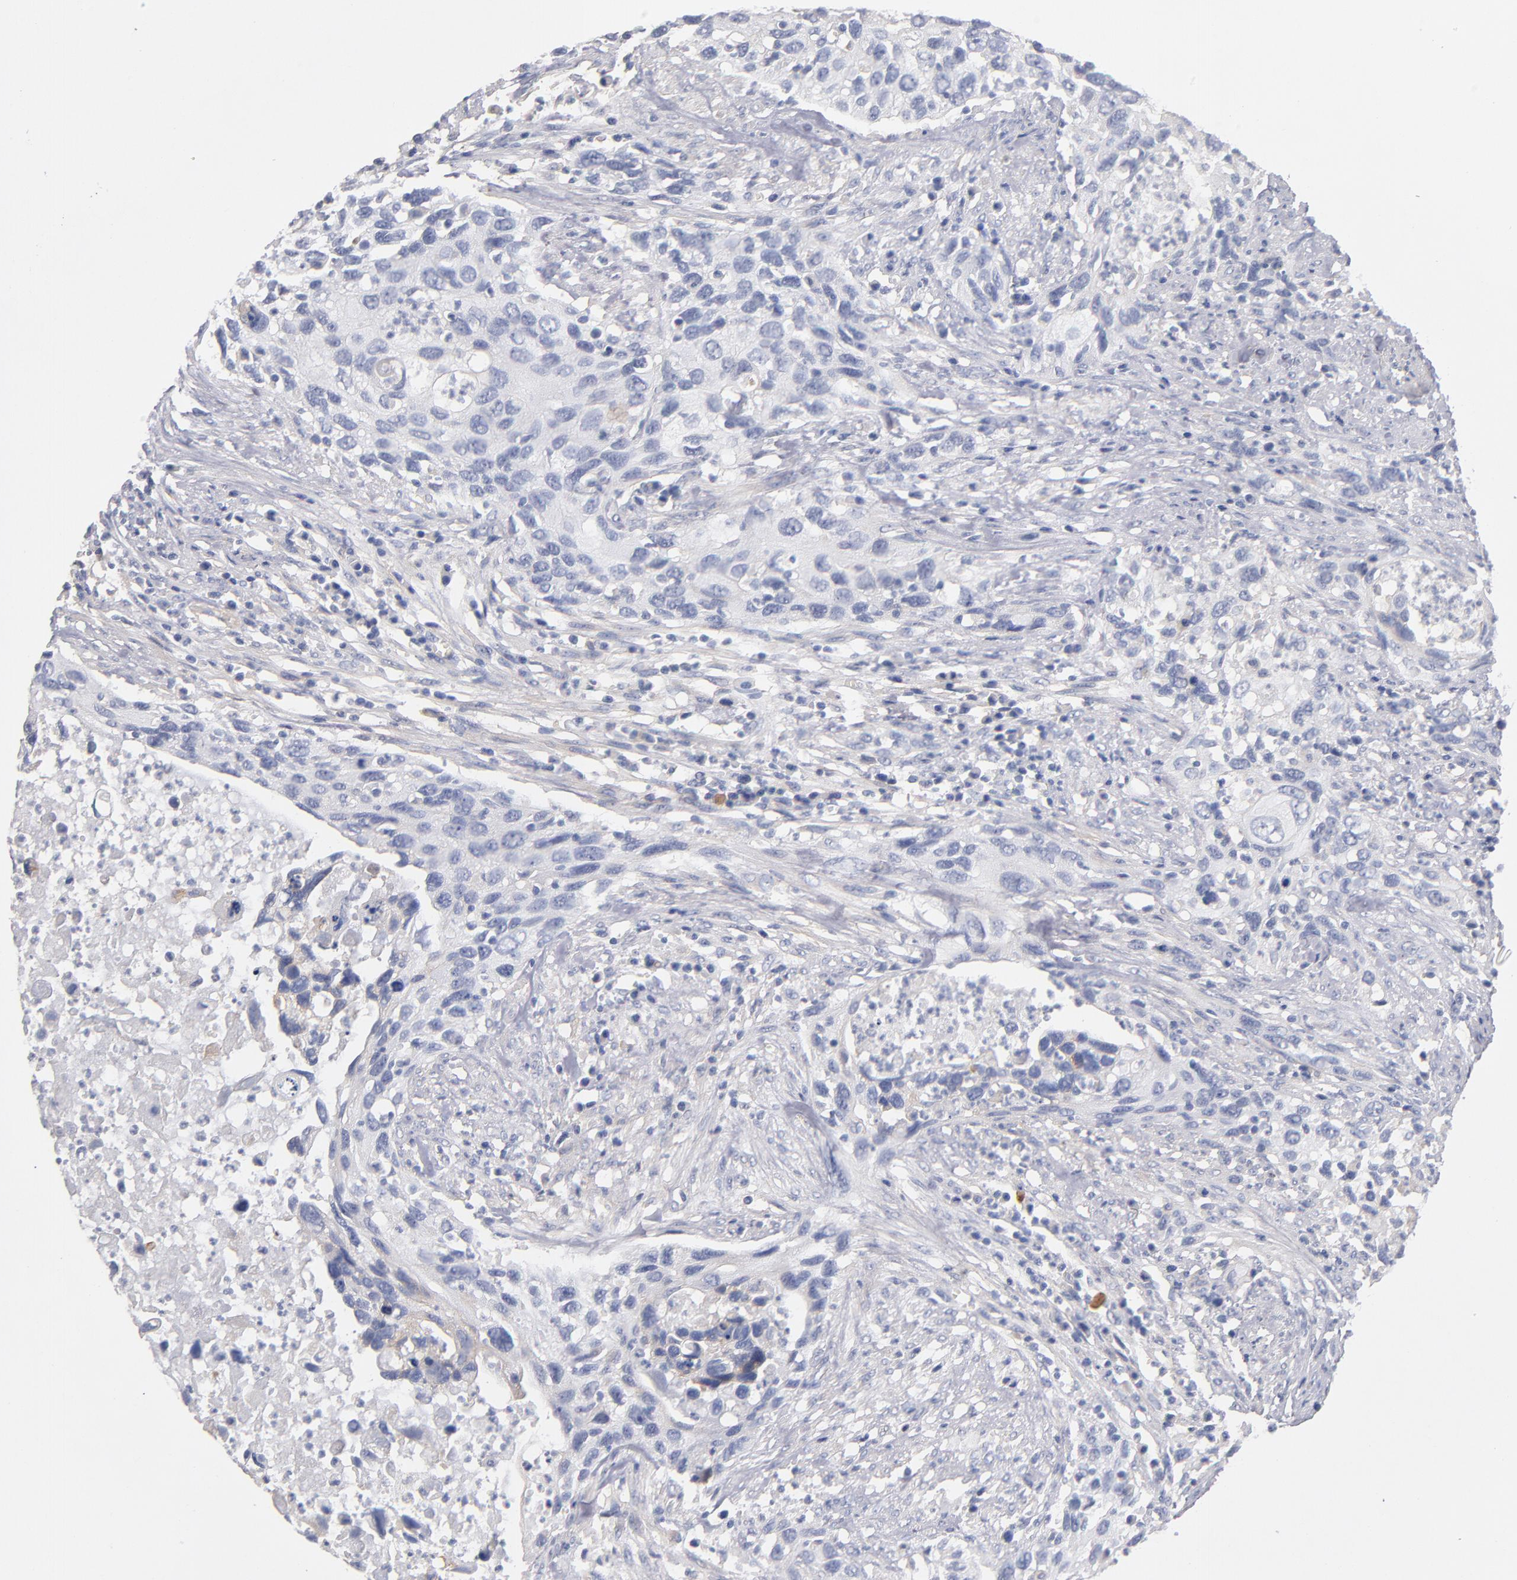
{"staining": {"intensity": "negative", "quantity": "none", "location": "none"}, "tissue": "urothelial cancer", "cell_type": "Tumor cells", "image_type": "cancer", "snomed": [{"axis": "morphology", "description": "Urothelial carcinoma, High grade"}, {"axis": "topography", "description": "Urinary bladder"}], "caption": "IHC image of neoplastic tissue: human urothelial cancer stained with DAB reveals no significant protein positivity in tumor cells.", "gene": "PLSCR4", "patient": {"sex": "male", "age": 71}}